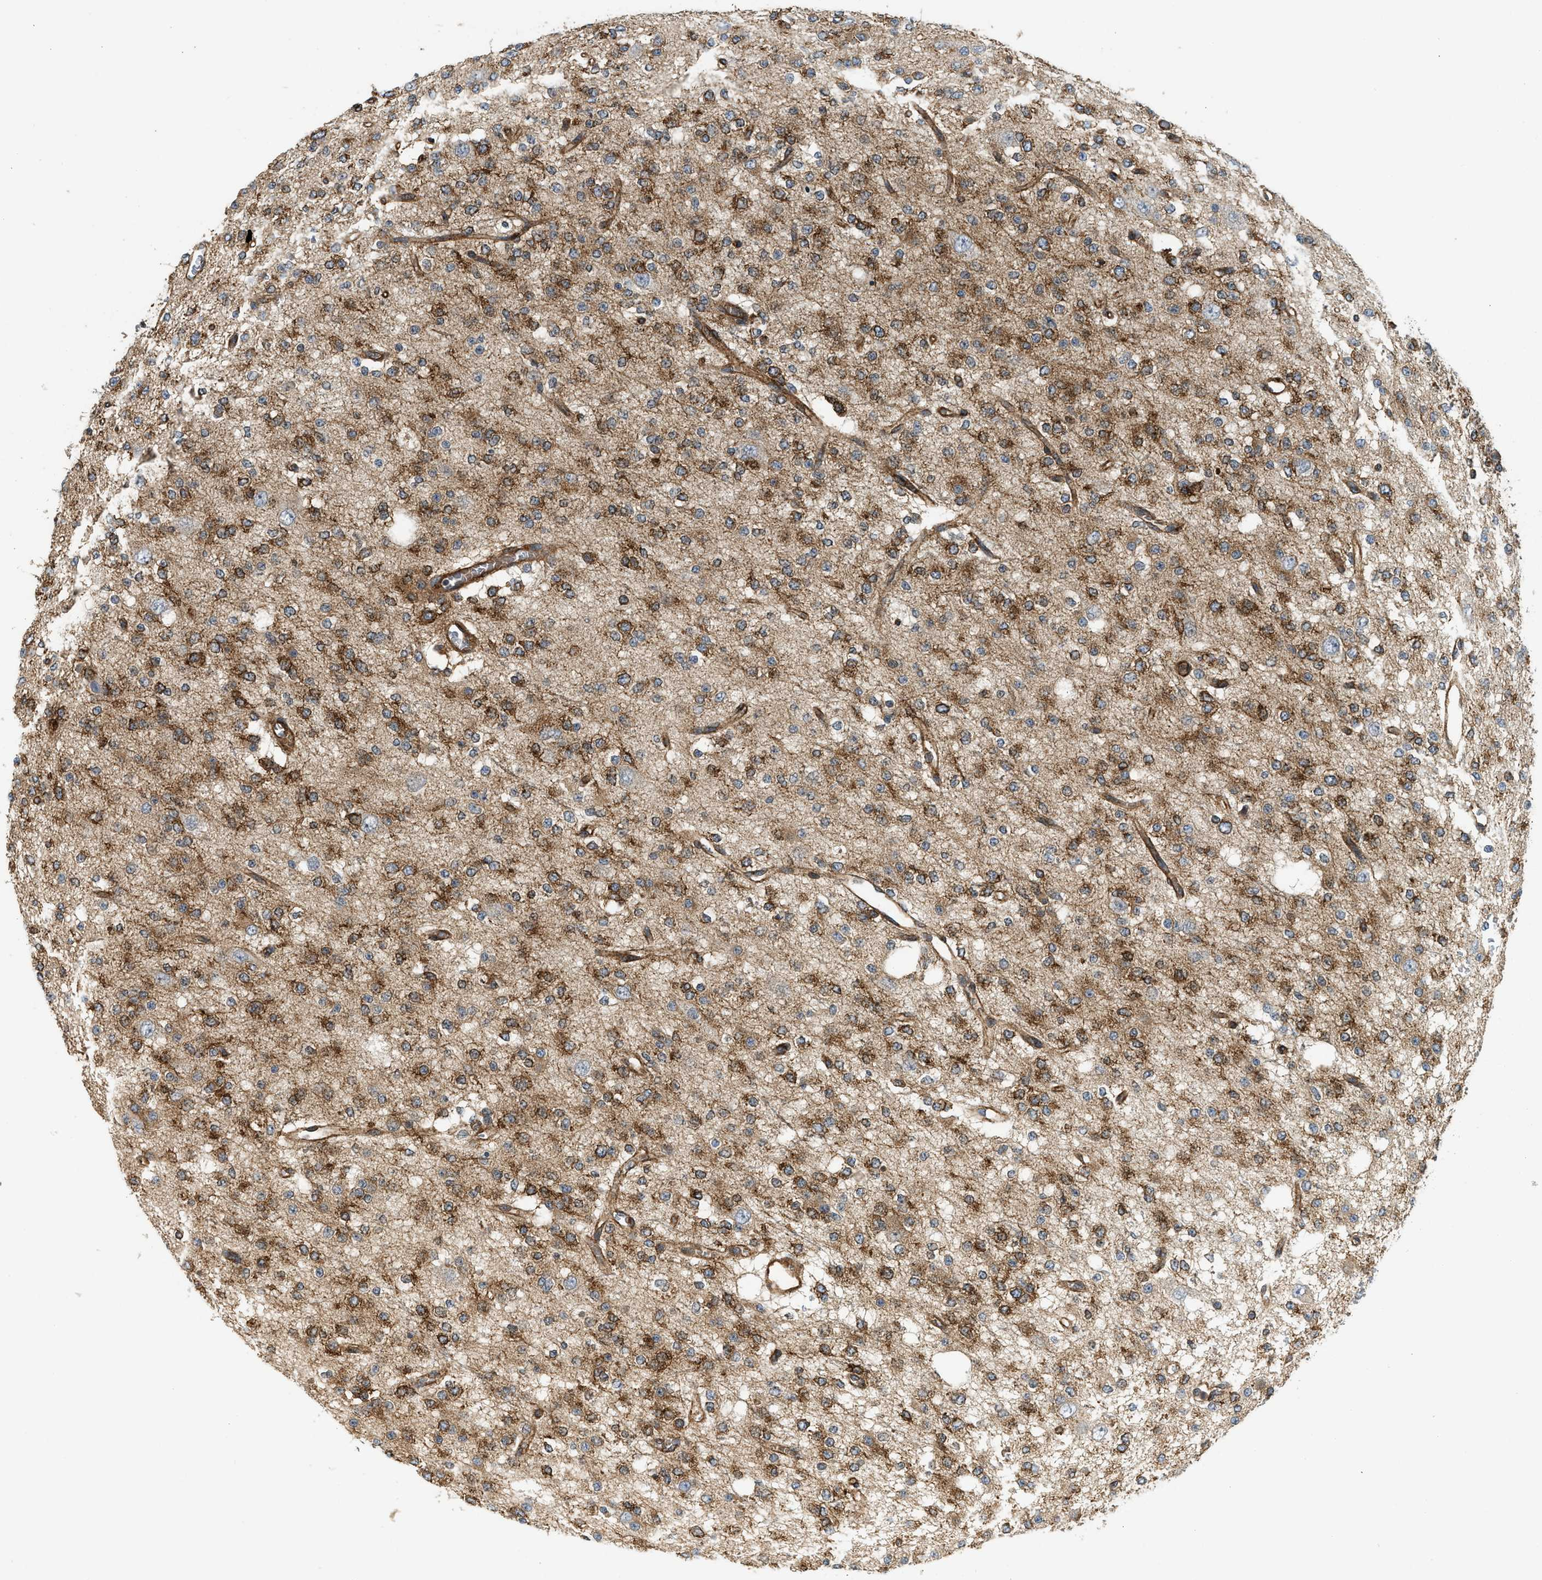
{"staining": {"intensity": "moderate", "quantity": ">75%", "location": "cytoplasmic/membranous"}, "tissue": "glioma", "cell_type": "Tumor cells", "image_type": "cancer", "snomed": [{"axis": "morphology", "description": "Glioma, malignant, Low grade"}, {"axis": "topography", "description": "Brain"}], "caption": "IHC histopathology image of glioma stained for a protein (brown), which demonstrates medium levels of moderate cytoplasmic/membranous staining in approximately >75% of tumor cells.", "gene": "HIP1", "patient": {"sex": "male", "age": 38}}